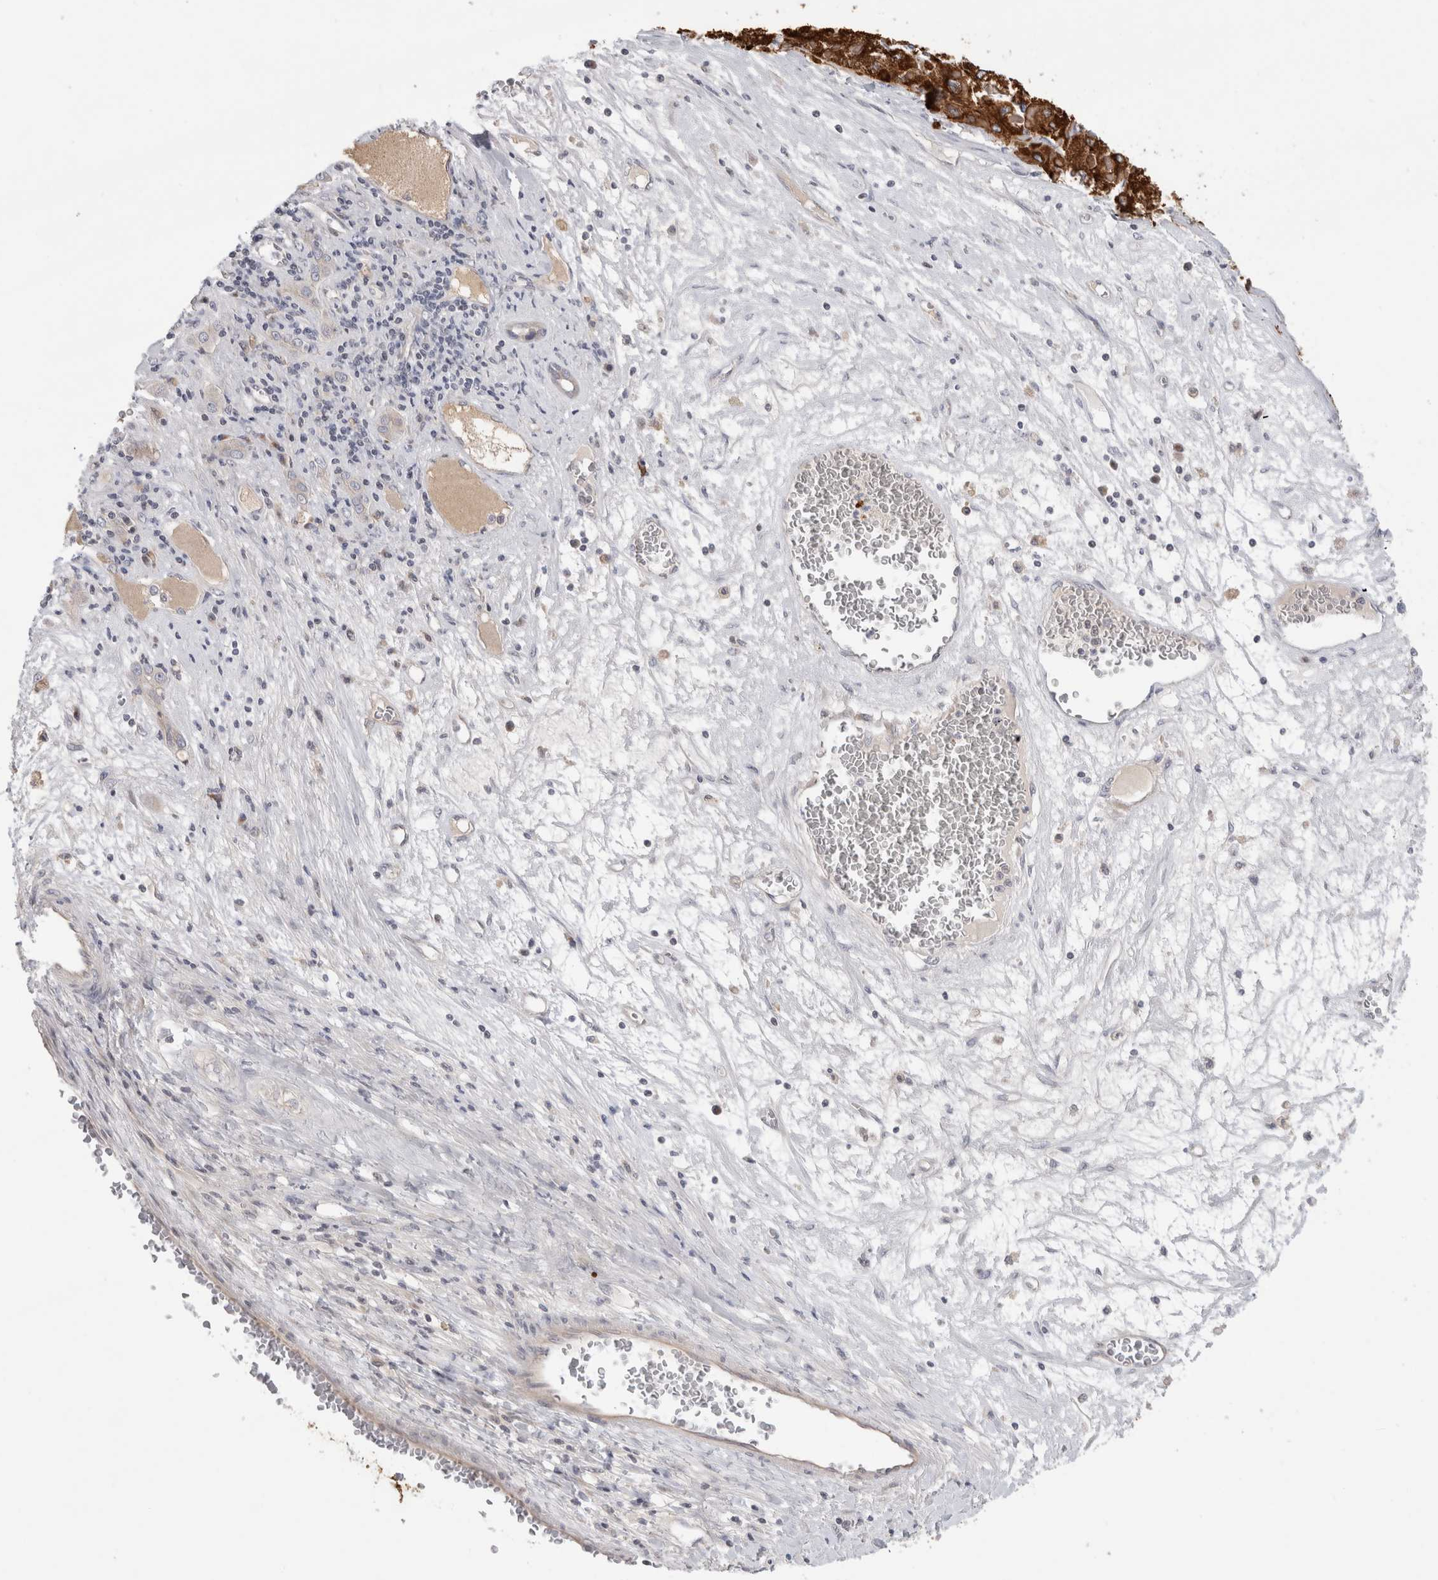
{"staining": {"intensity": "strong", "quantity": ">75%", "location": "cytoplasmic/membranous"}, "tissue": "liver cancer", "cell_type": "Tumor cells", "image_type": "cancer", "snomed": [{"axis": "morphology", "description": "Carcinoma, Hepatocellular, NOS"}, {"axis": "topography", "description": "Liver"}], "caption": "The histopathology image shows staining of liver cancer (hepatocellular carcinoma), revealing strong cytoplasmic/membranous protein expression (brown color) within tumor cells. (Brightfield microscopy of DAB IHC at high magnification).", "gene": "SYTL5", "patient": {"sex": "female", "age": 73}}